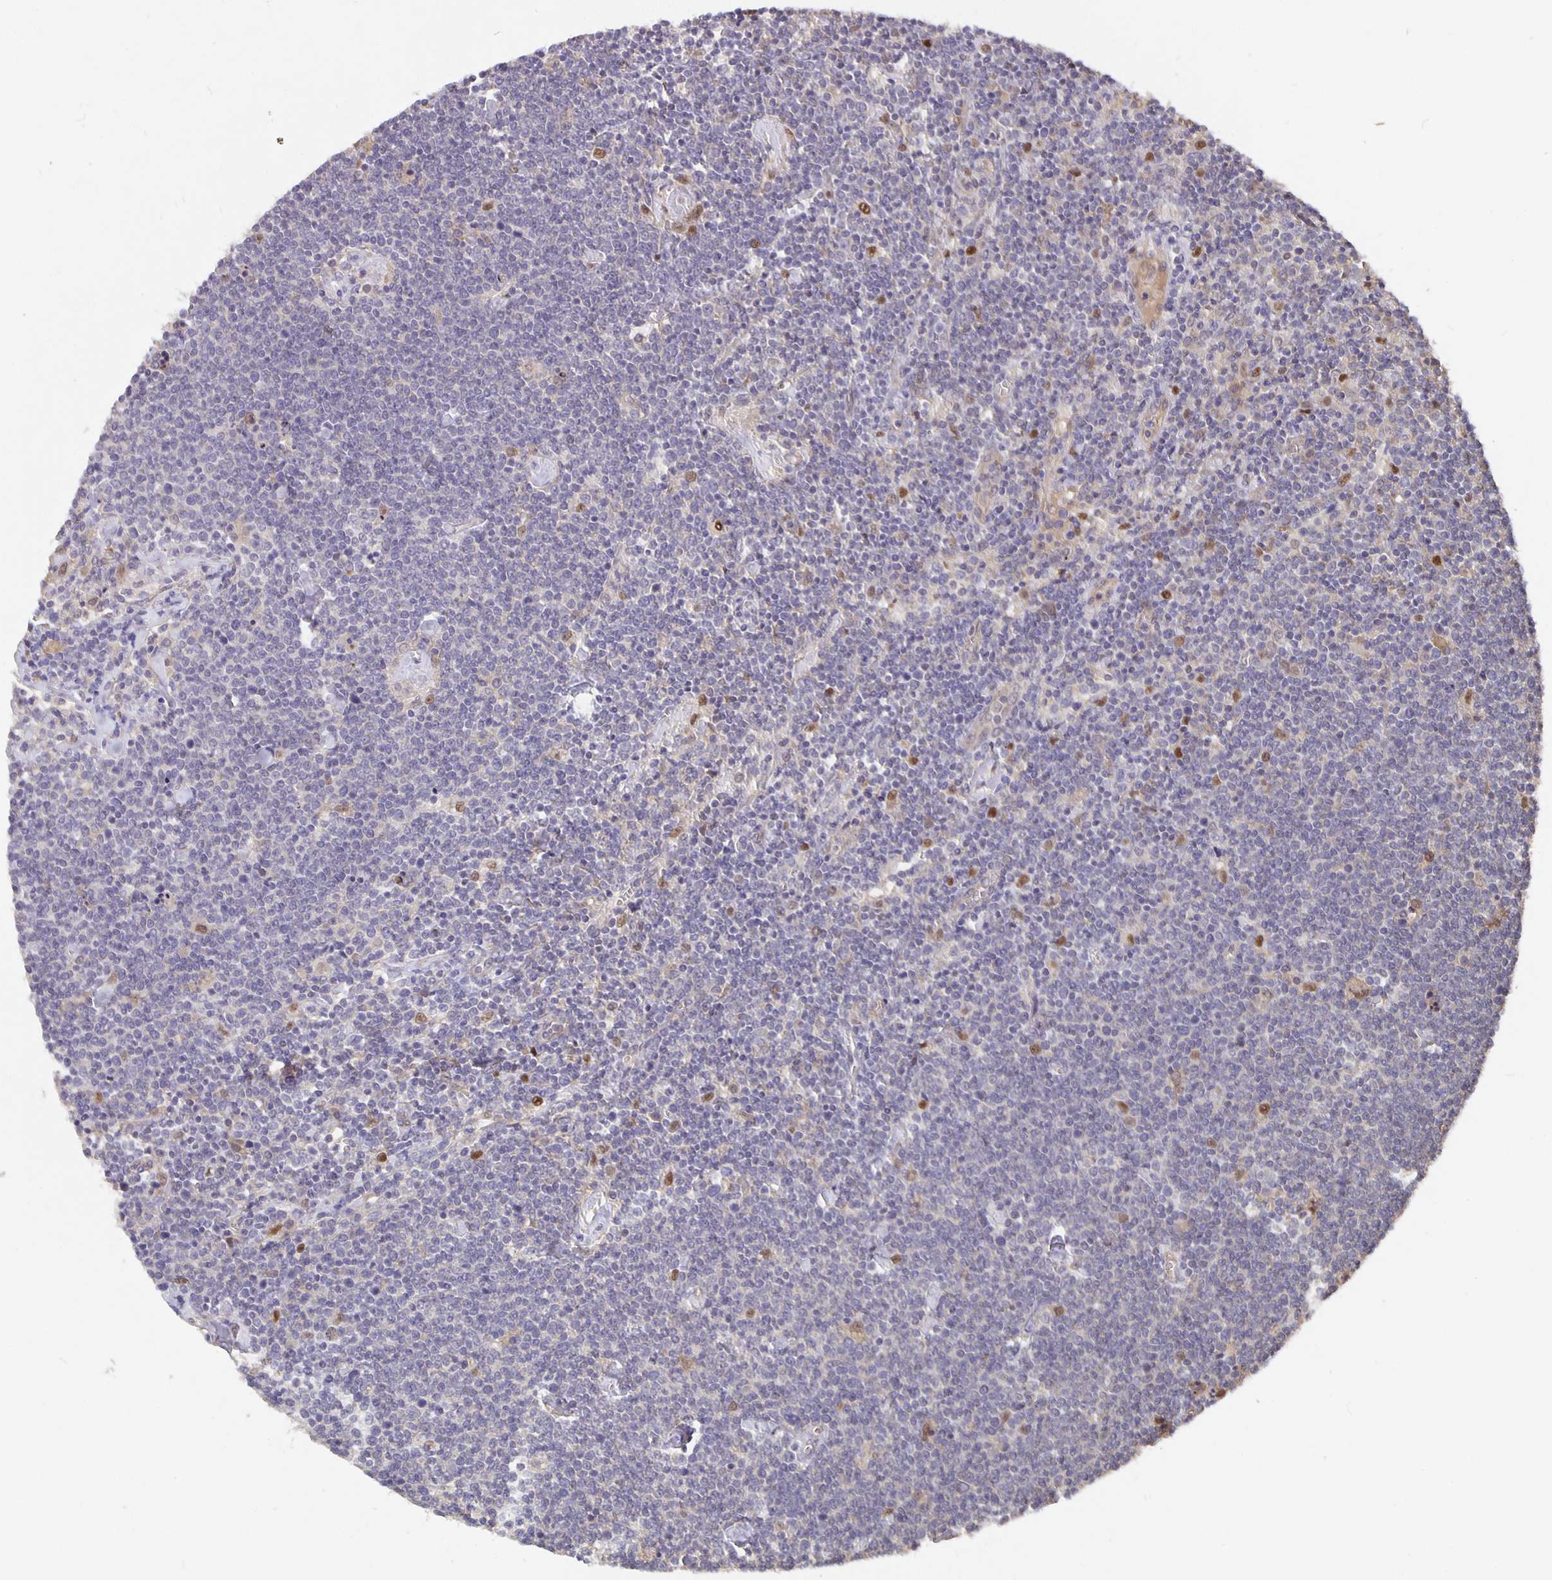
{"staining": {"intensity": "negative", "quantity": "none", "location": "none"}, "tissue": "lymphoma", "cell_type": "Tumor cells", "image_type": "cancer", "snomed": [{"axis": "morphology", "description": "Malignant lymphoma, non-Hodgkin's type, High grade"}, {"axis": "topography", "description": "Lymph node"}], "caption": "Immunohistochemistry of lymphoma displays no expression in tumor cells.", "gene": "NOG", "patient": {"sex": "male", "age": 61}}